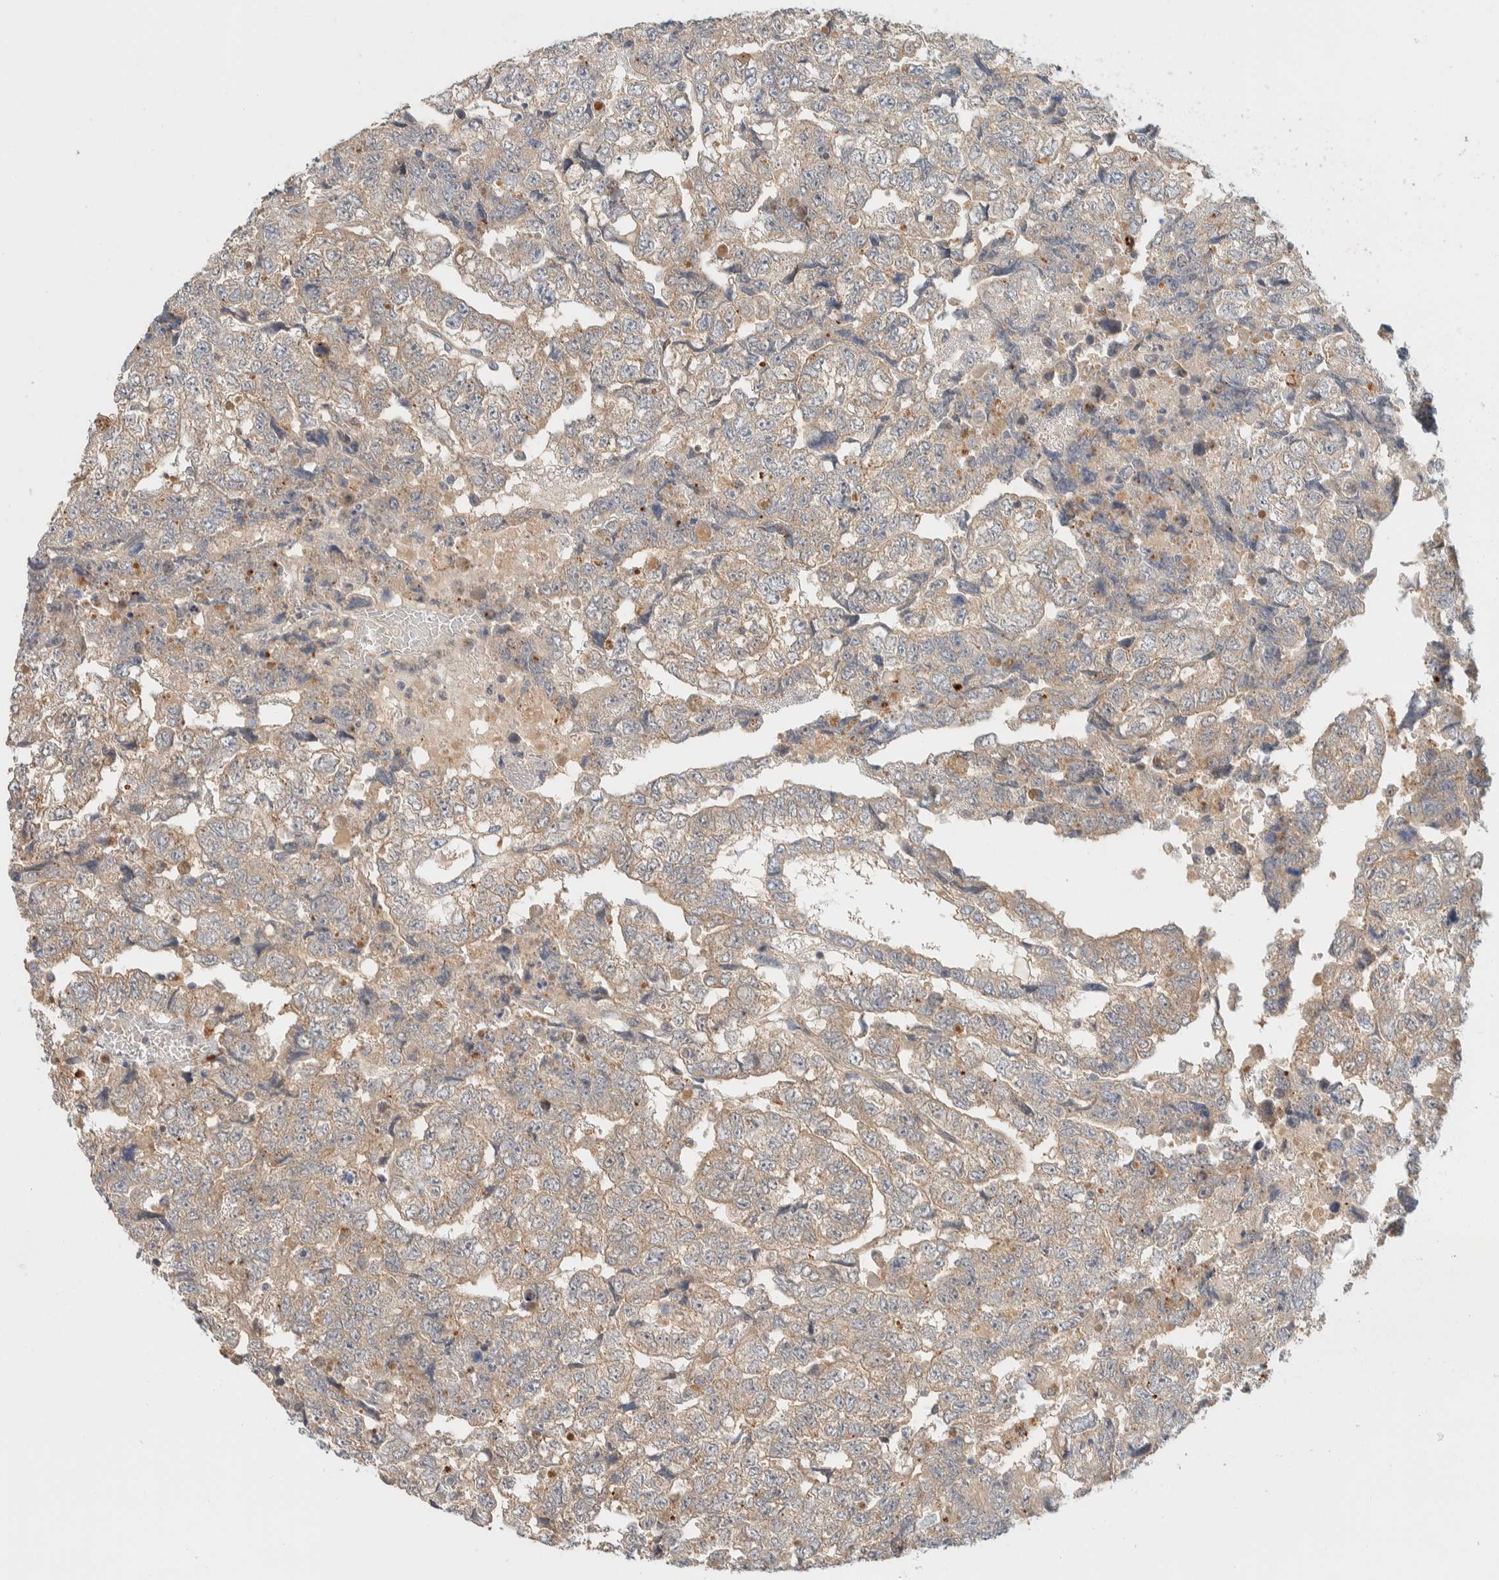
{"staining": {"intensity": "weak", "quantity": "25%-75%", "location": "cytoplasmic/membranous"}, "tissue": "testis cancer", "cell_type": "Tumor cells", "image_type": "cancer", "snomed": [{"axis": "morphology", "description": "Carcinoma, Embryonal, NOS"}, {"axis": "topography", "description": "Testis"}], "caption": "DAB (3,3'-diaminobenzidine) immunohistochemical staining of testis cancer exhibits weak cytoplasmic/membranous protein positivity in about 25%-75% of tumor cells.", "gene": "GCLM", "patient": {"sex": "male", "age": 36}}